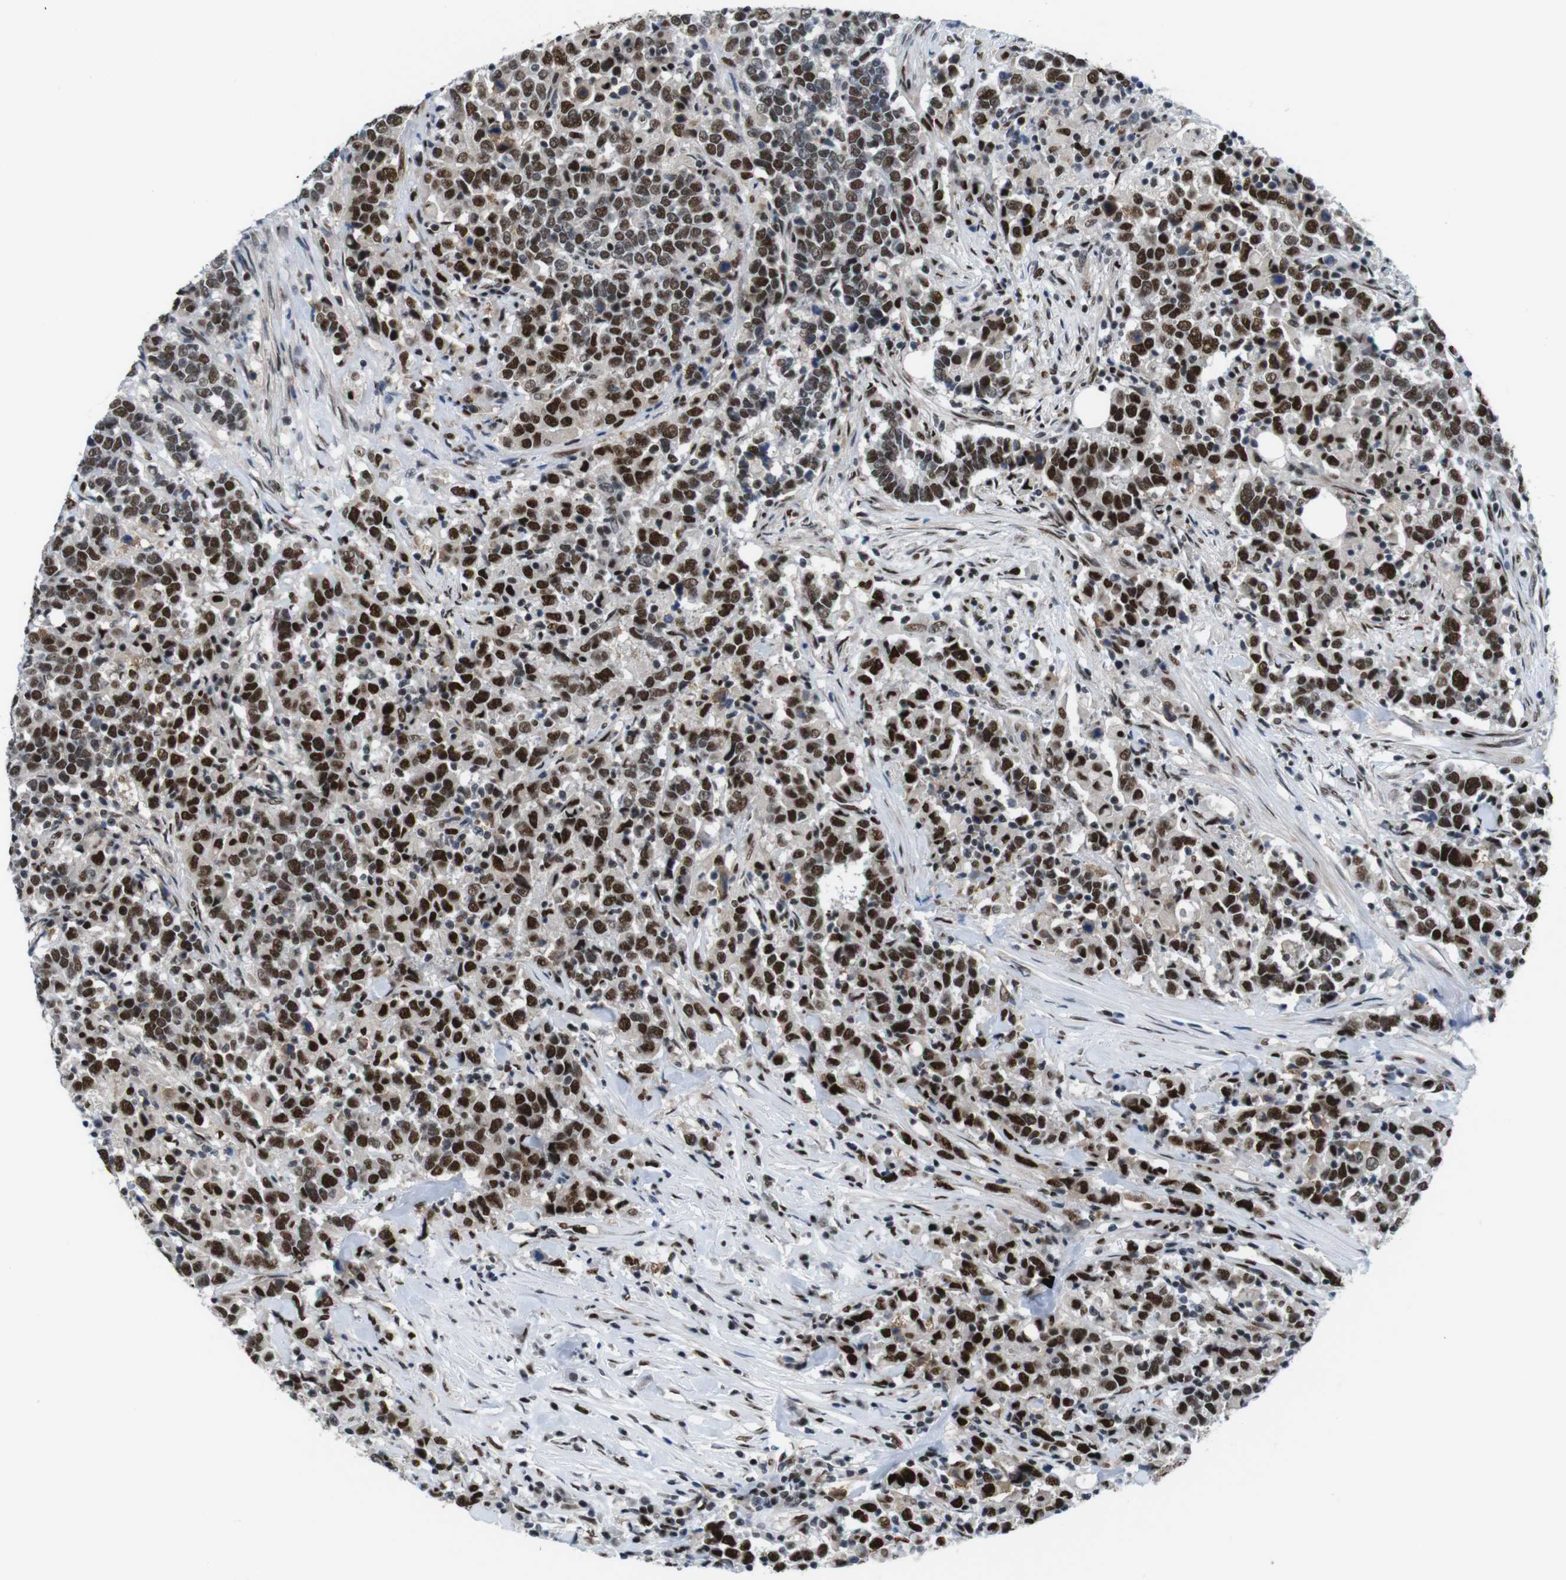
{"staining": {"intensity": "strong", "quantity": ">75%", "location": "nuclear"}, "tissue": "urothelial cancer", "cell_type": "Tumor cells", "image_type": "cancer", "snomed": [{"axis": "morphology", "description": "Urothelial carcinoma, High grade"}, {"axis": "topography", "description": "Urinary bladder"}], "caption": "Urothelial cancer was stained to show a protein in brown. There is high levels of strong nuclear expression in about >75% of tumor cells. (Stains: DAB (3,3'-diaminobenzidine) in brown, nuclei in blue, Microscopy: brightfield microscopy at high magnification).", "gene": "PSME3", "patient": {"sex": "male", "age": 61}}